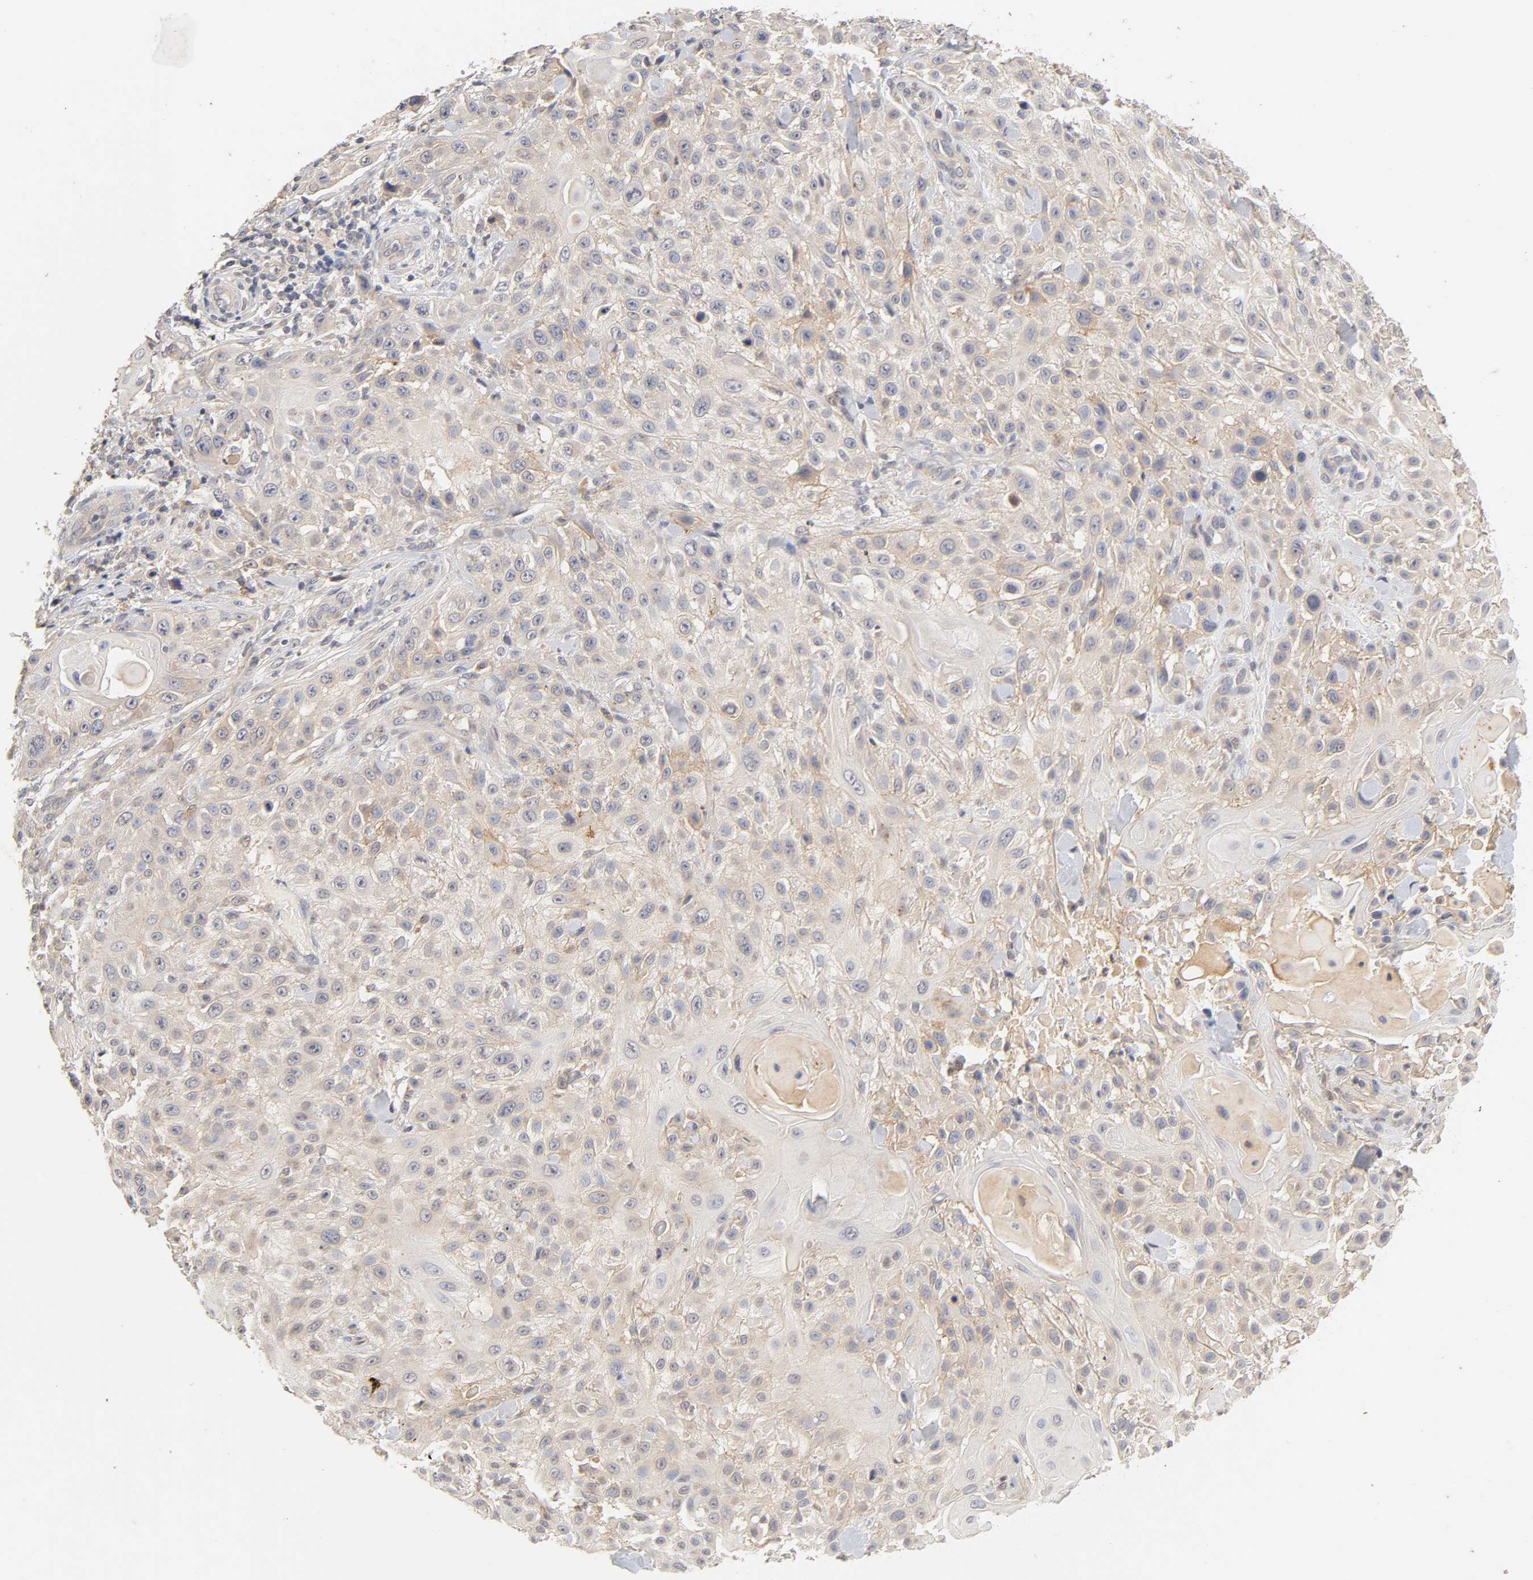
{"staining": {"intensity": "weak", "quantity": "25%-75%", "location": "cytoplasmic/membranous"}, "tissue": "skin cancer", "cell_type": "Tumor cells", "image_type": "cancer", "snomed": [{"axis": "morphology", "description": "Squamous cell carcinoma, NOS"}, {"axis": "topography", "description": "Skin"}], "caption": "Immunohistochemistry (IHC) micrograph of squamous cell carcinoma (skin) stained for a protein (brown), which demonstrates low levels of weak cytoplasmic/membranous expression in approximately 25%-75% of tumor cells.", "gene": "CXADR", "patient": {"sex": "female", "age": 40}}